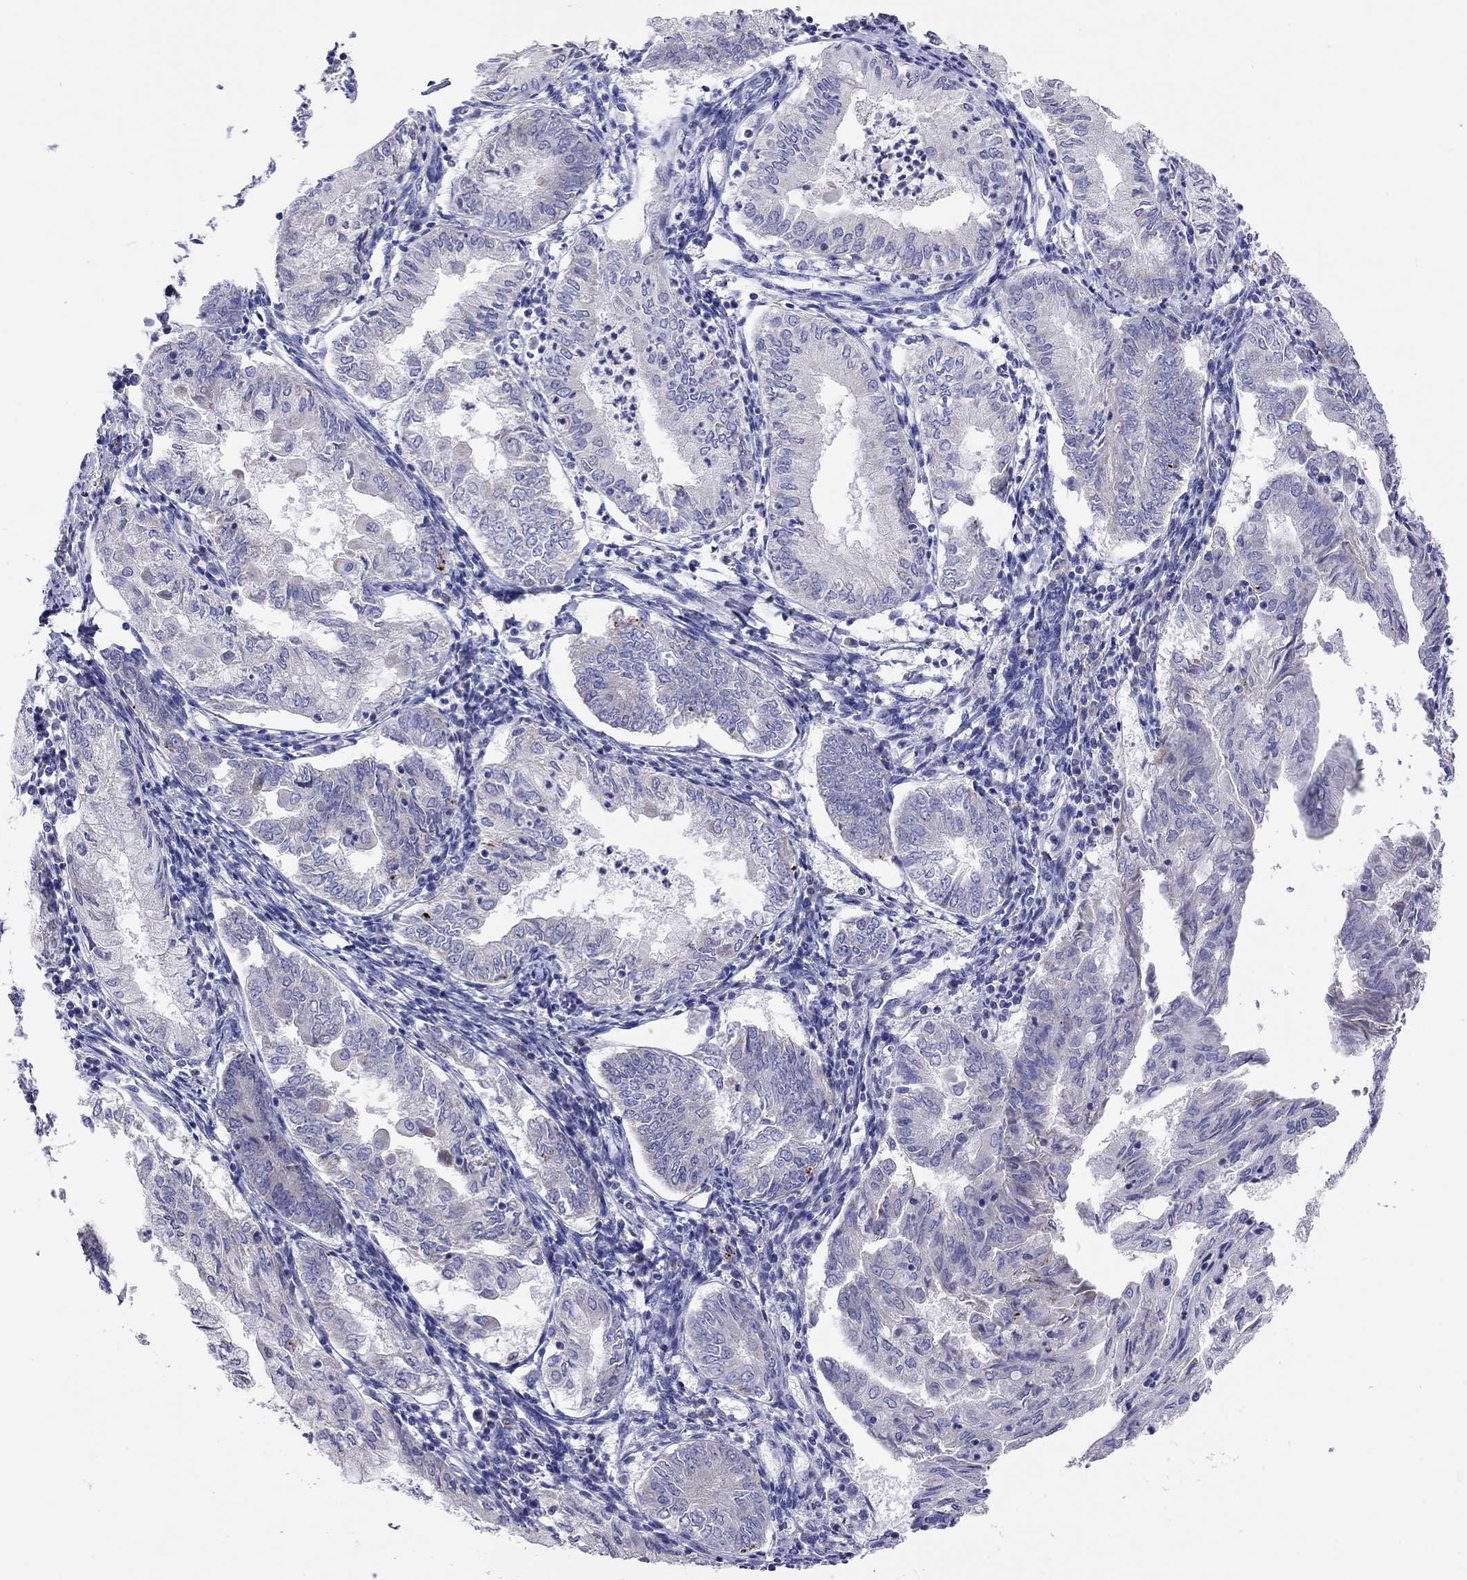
{"staining": {"intensity": "negative", "quantity": "none", "location": "none"}, "tissue": "endometrial cancer", "cell_type": "Tumor cells", "image_type": "cancer", "snomed": [{"axis": "morphology", "description": "Adenocarcinoma, NOS"}, {"axis": "topography", "description": "Endometrium"}], "caption": "Human endometrial cancer (adenocarcinoma) stained for a protein using immunohistochemistry reveals no staining in tumor cells.", "gene": "COL9A1", "patient": {"sex": "female", "age": 68}}